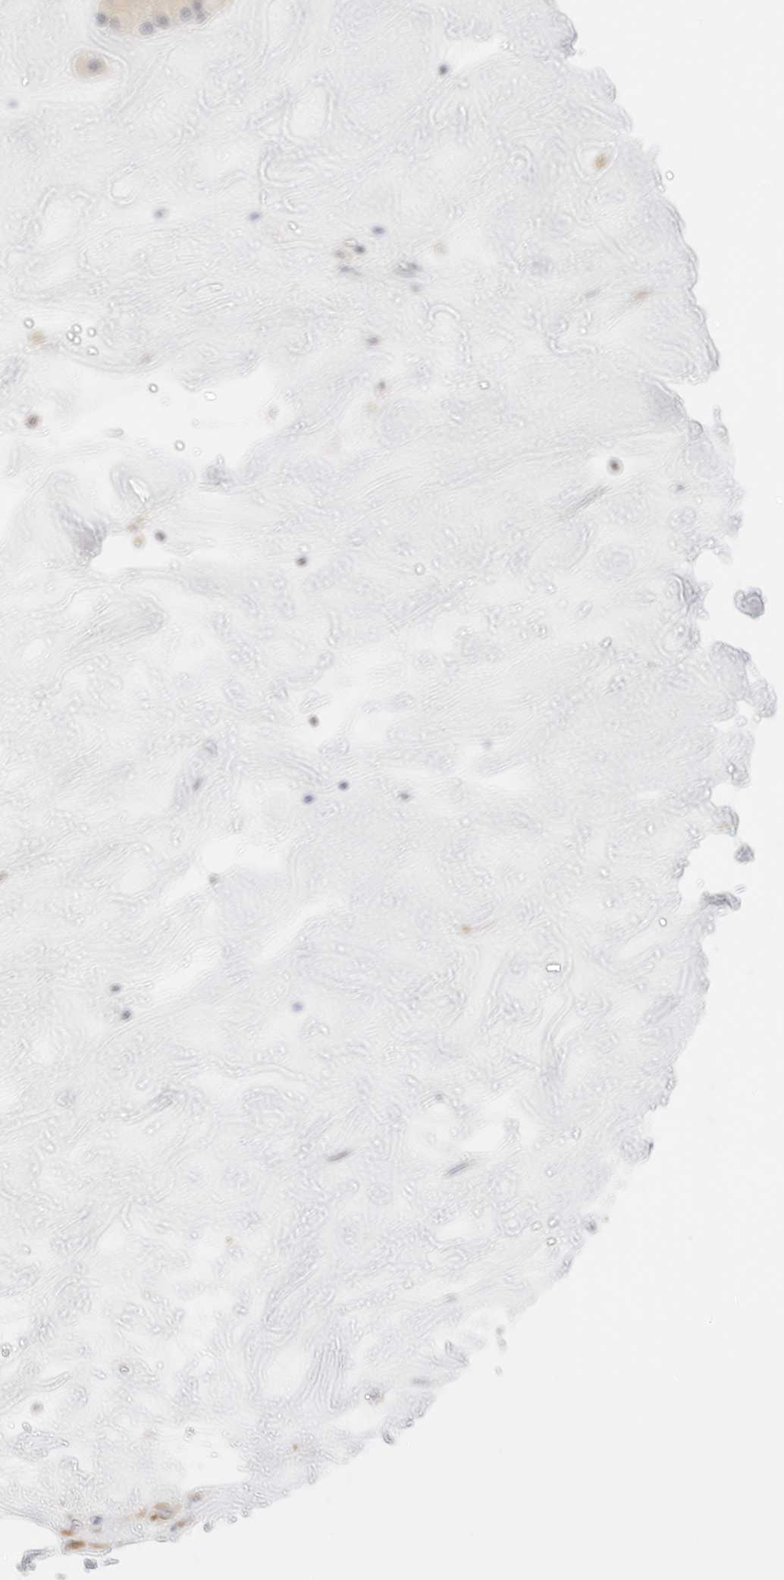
{"staining": {"intensity": "moderate", "quantity": "25%-75%", "location": "cytoplasmic/membranous"}, "tissue": "carcinoid", "cell_type": "Tumor cells", "image_type": "cancer", "snomed": [{"axis": "morphology", "description": "Carcinoid, malignant, NOS"}, {"axis": "topography", "description": "Pancreas"}], "caption": "This is an image of immunohistochemistry staining of carcinoid, which shows moderate expression in the cytoplasmic/membranous of tumor cells.", "gene": "PCDH19", "patient": {"sex": "male", "age": 41}}